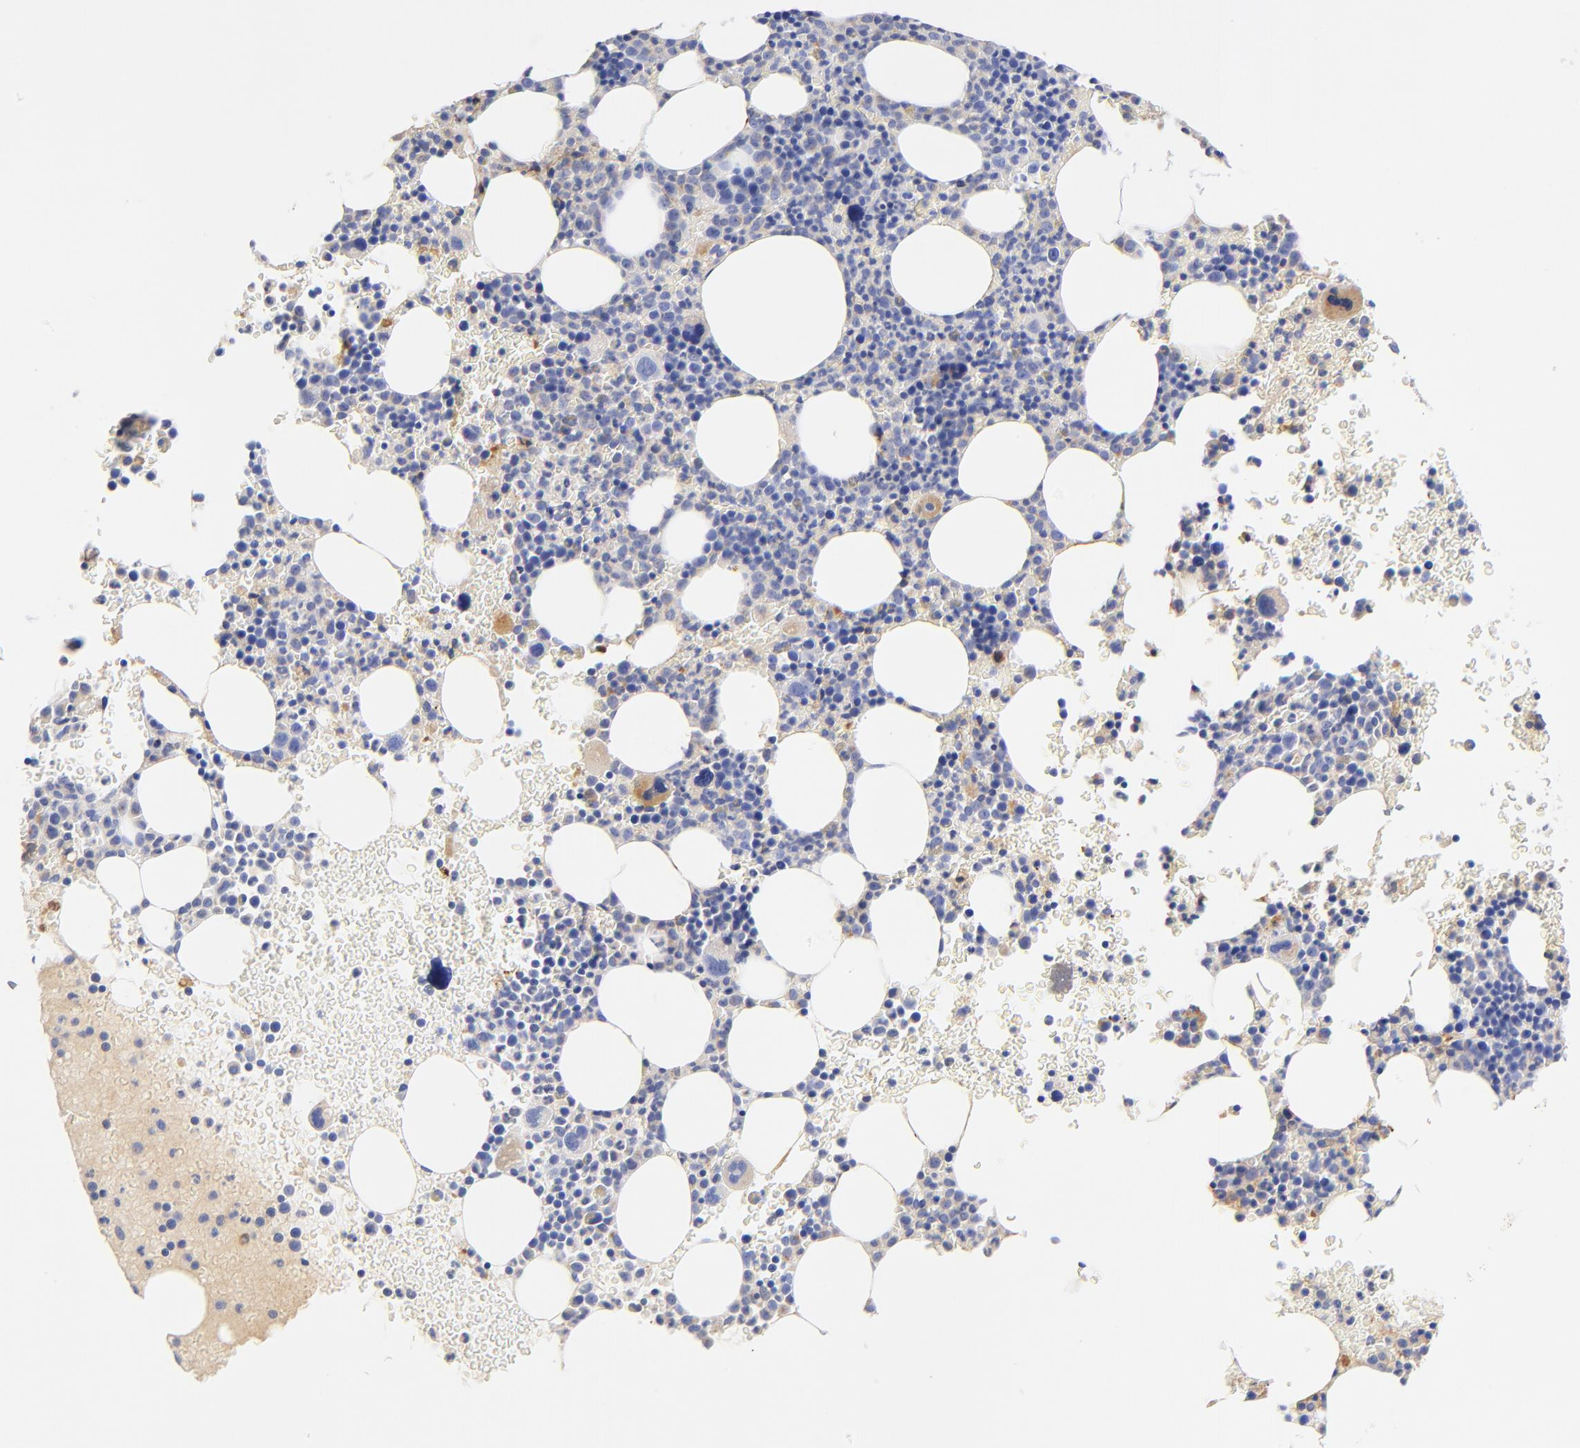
{"staining": {"intensity": "moderate", "quantity": "<25%", "location": "cytoplasmic/membranous"}, "tissue": "bone marrow", "cell_type": "Hematopoietic cells", "image_type": "normal", "snomed": [{"axis": "morphology", "description": "Normal tissue, NOS"}, {"axis": "topography", "description": "Bone marrow"}], "caption": "DAB immunohistochemical staining of normal human bone marrow exhibits moderate cytoplasmic/membranous protein staining in approximately <25% of hematopoietic cells. (Stains: DAB in brown, nuclei in blue, Microscopy: brightfield microscopy at high magnification).", "gene": "MDGA2", "patient": {"sex": "male", "age": 68}}